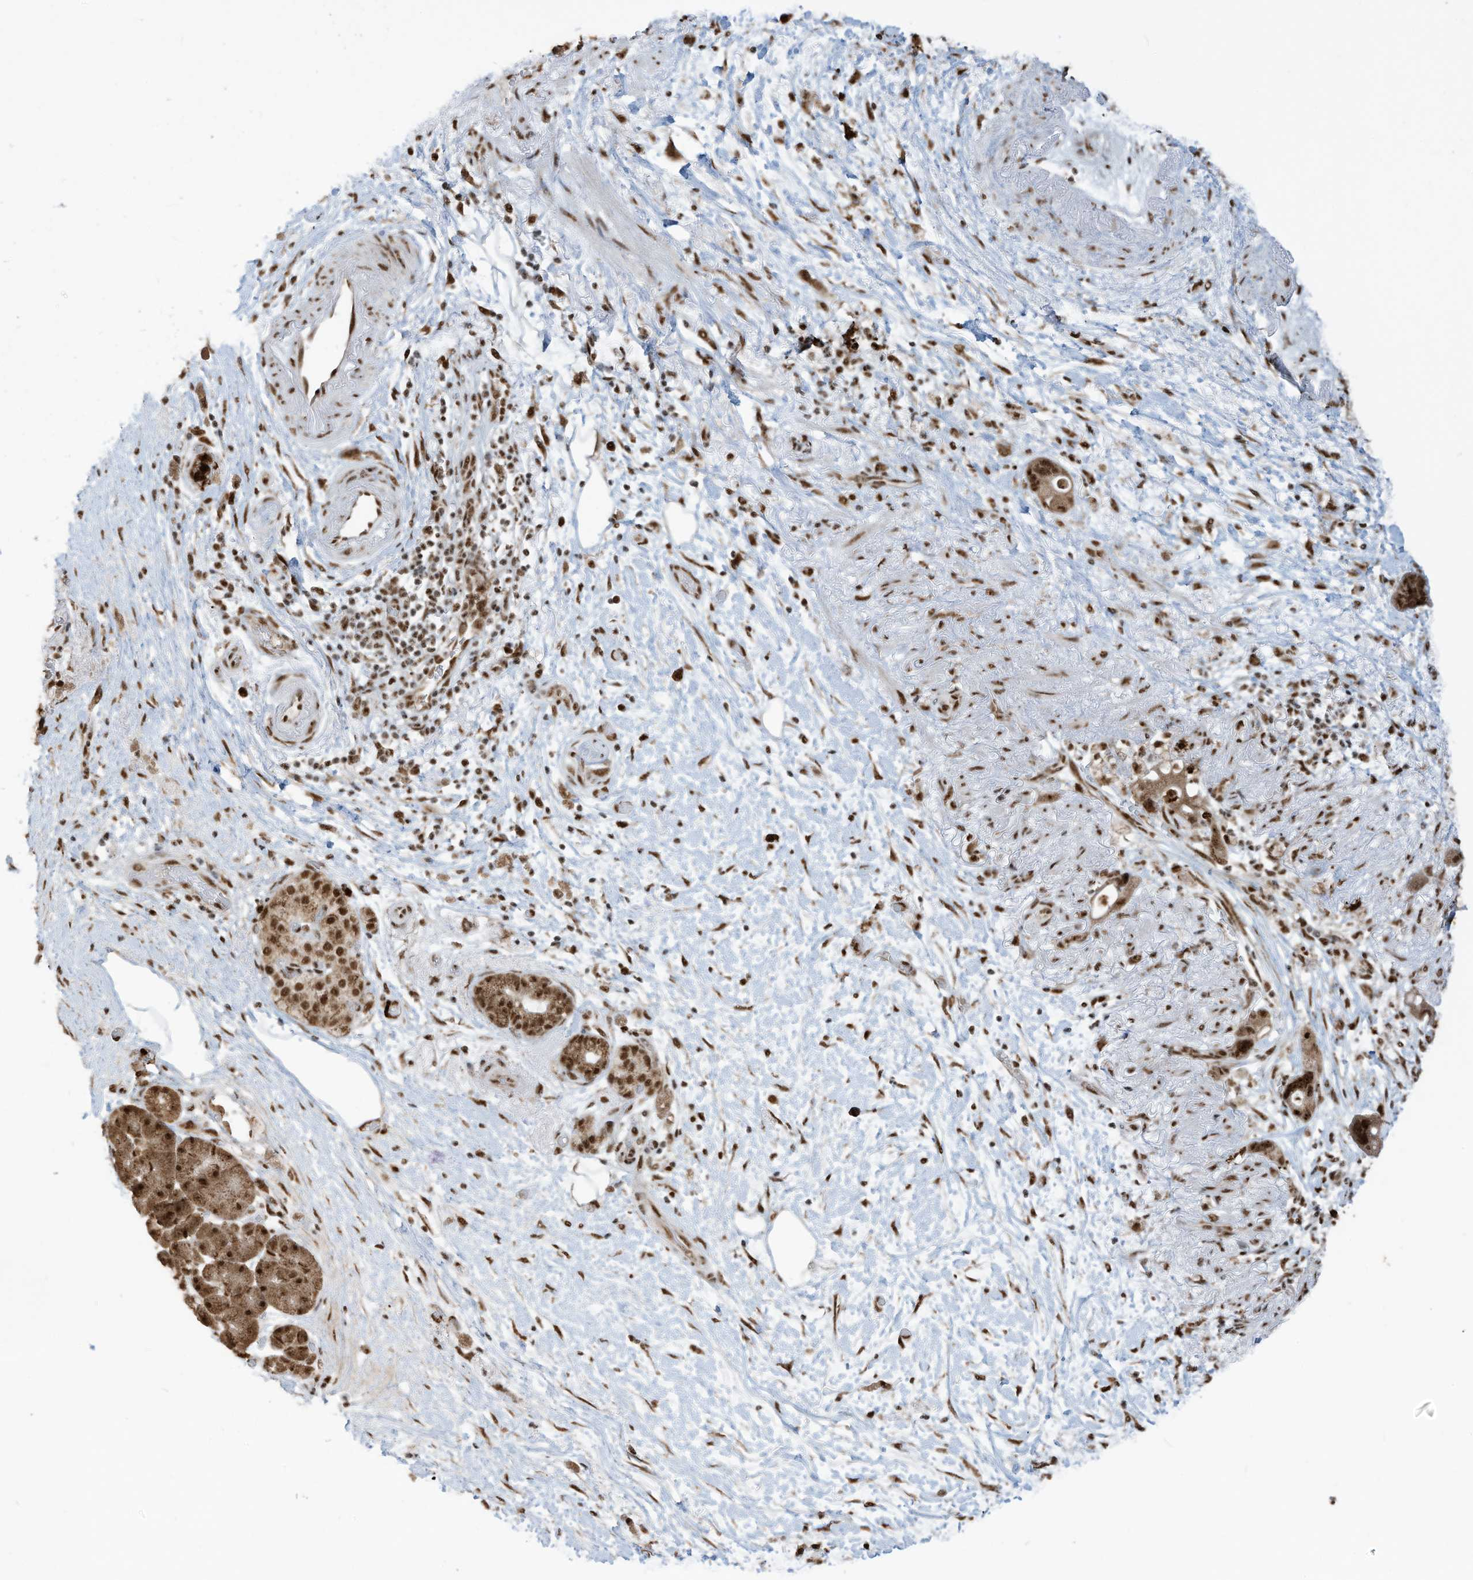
{"staining": {"intensity": "strong", "quantity": ">75%", "location": "cytoplasmic/membranous,nuclear"}, "tissue": "pancreatic cancer", "cell_type": "Tumor cells", "image_type": "cancer", "snomed": [{"axis": "morphology", "description": "Normal tissue, NOS"}, {"axis": "morphology", "description": "Adenocarcinoma, NOS"}, {"axis": "topography", "description": "Pancreas"}], "caption": "Strong cytoplasmic/membranous and nuclear positivity for a protein is identified in approximately >75% of tumor cells of pancreatic adenocarcinoma using IHC.", "gene": "LBH", "patient": {"sex": "female", "age": 68}}